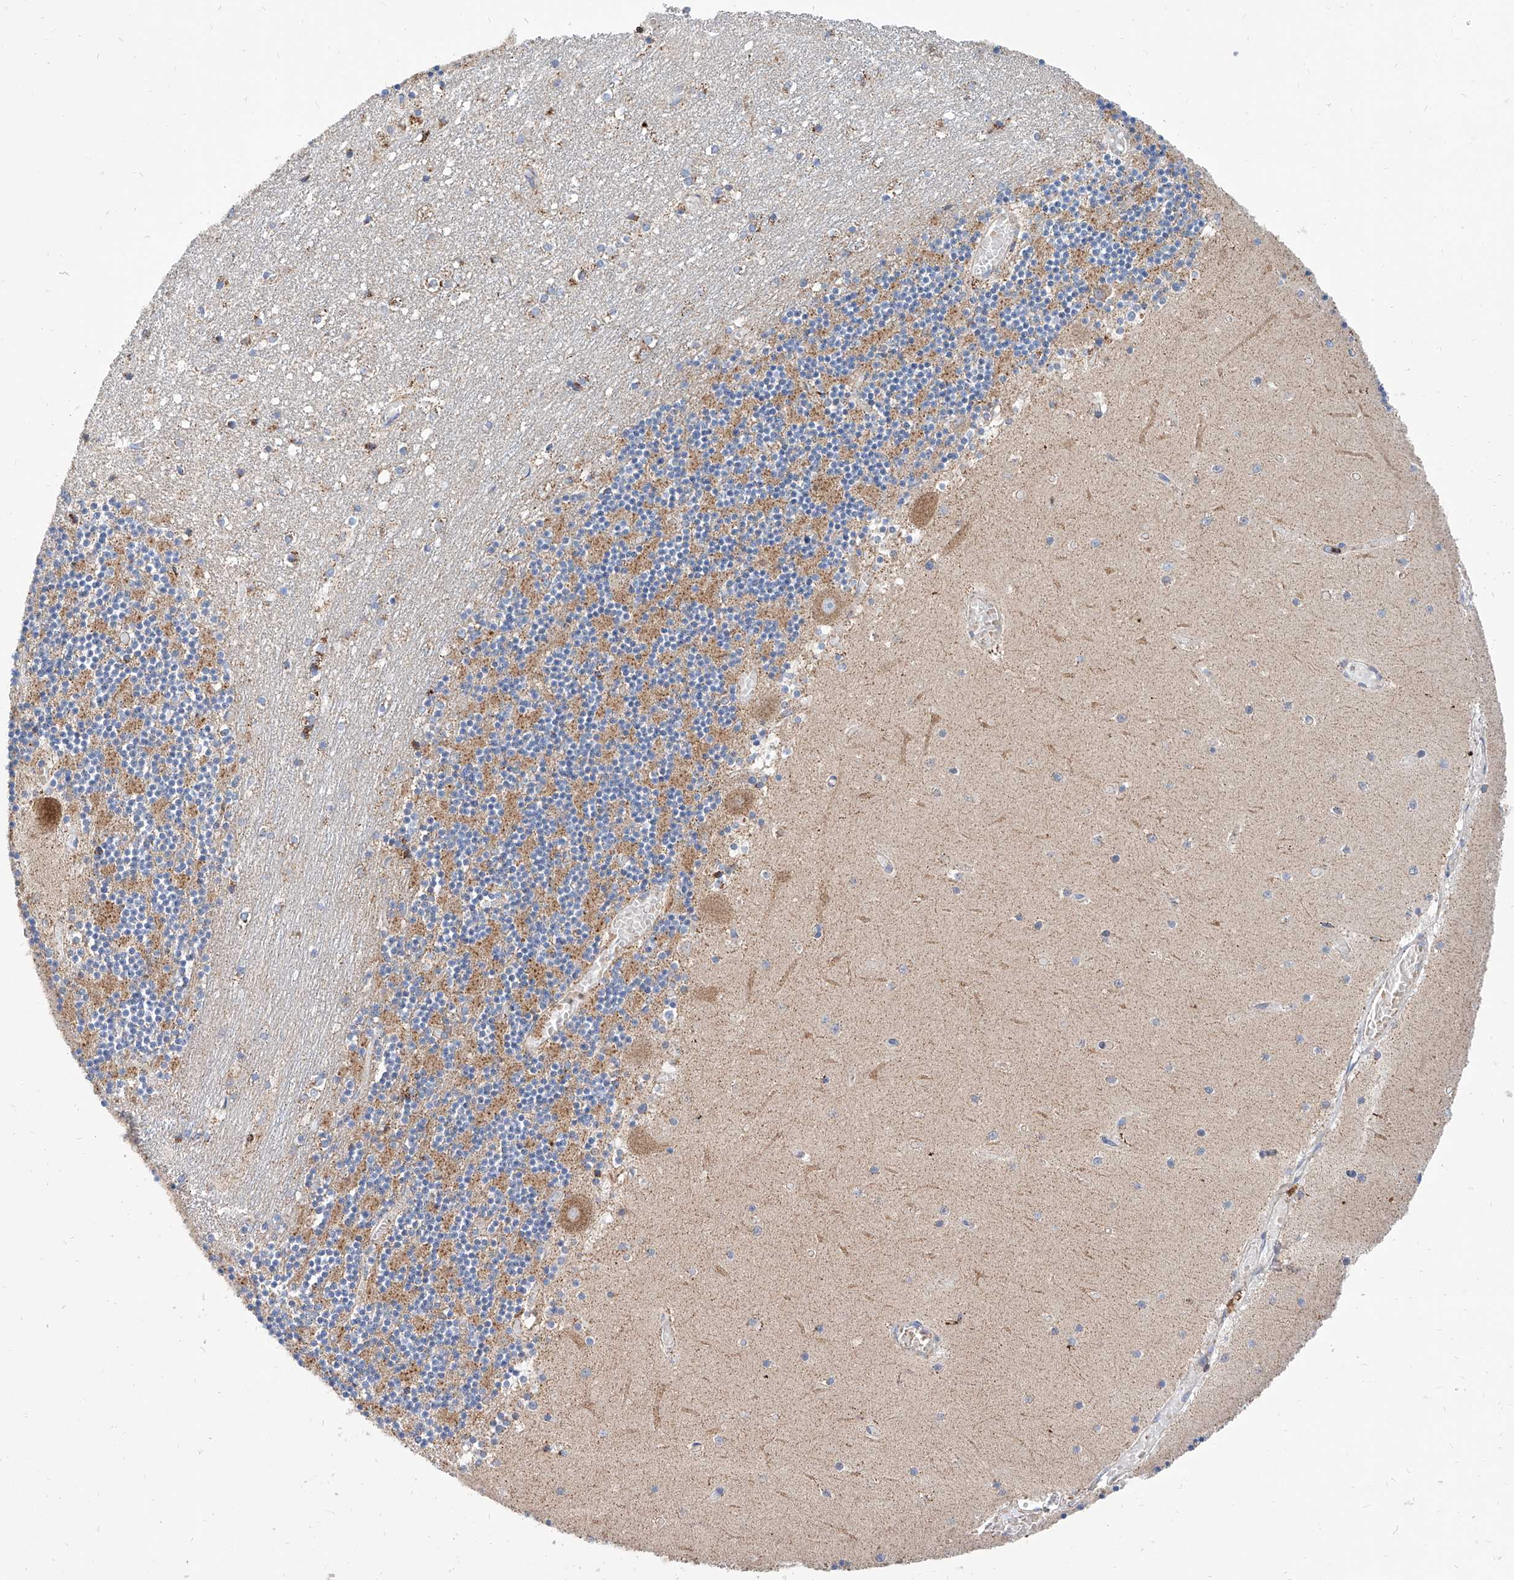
{"staining": {"intensity": "moderate", "quantity": ">75%", "location": "cytoplasmic/membranous"}, "tissue": "cerebellum", "cell_type": "Cells in granular layer", "image_type": "normal", "snomed": [{"axis": "morphology", "description": "Normal tissue, NOS"}, {"axis": "topography", "description": "Cerebellum"}], "caption": "A brown stain shows moderate cytoplasmic/membranous staining of a protein in cells in granular layer of unremarkable cerebellum.", "gene": "CPNE5", "patient": {"sex": "female", "age": 28}}